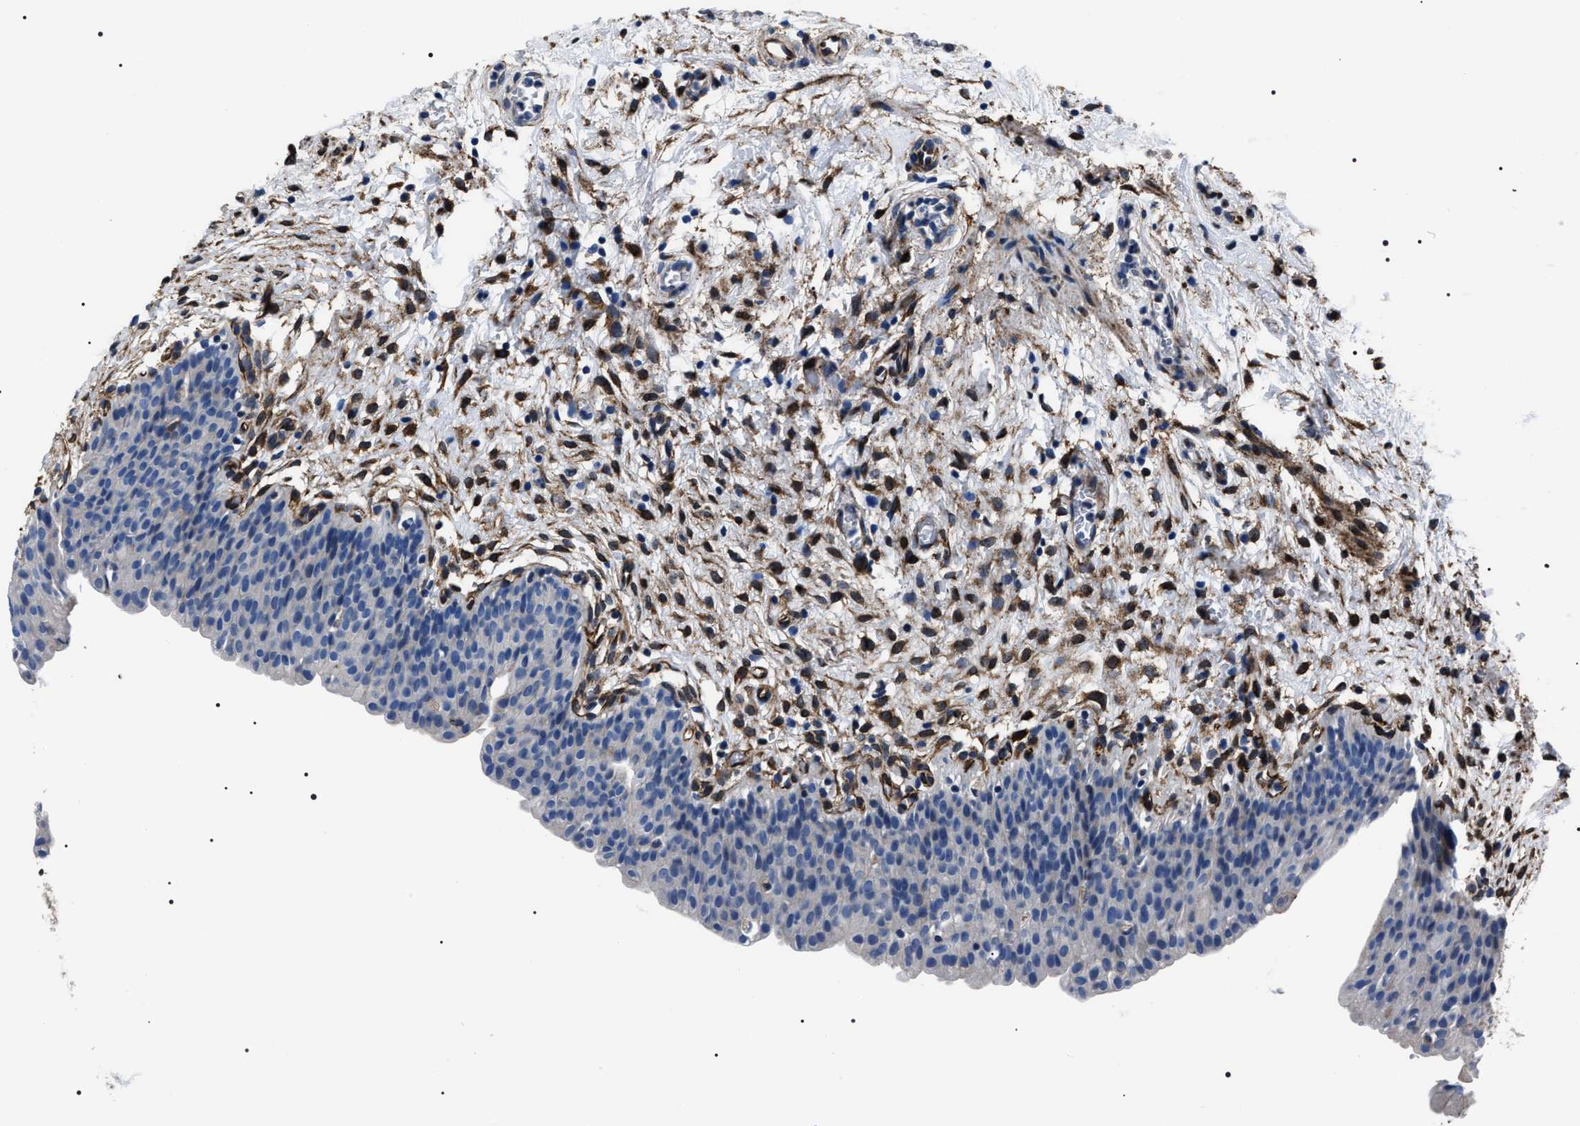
{"staining": {"intensity": "moderate", "quantity": "<25%", "location": "cytoplasmic/membranous"}, "tissue": "urinary bladder", "cell_type": "Urothelial cells", "image_type": "normal", "snomed": [{"axis": "morphology", "description": "Normal tissue, NOS"}, {"axis": "topography", "description": "Urinary bladder"}], "caption": "An IHC micrograph of unremarkable tissue is shown. Protein staining in brown shows moderate cytoplasmic/membranous positivity in urinary bladder within urothelial cells.", "gene": "BAG2", "patient": {"sex": "male", "age": 37}}